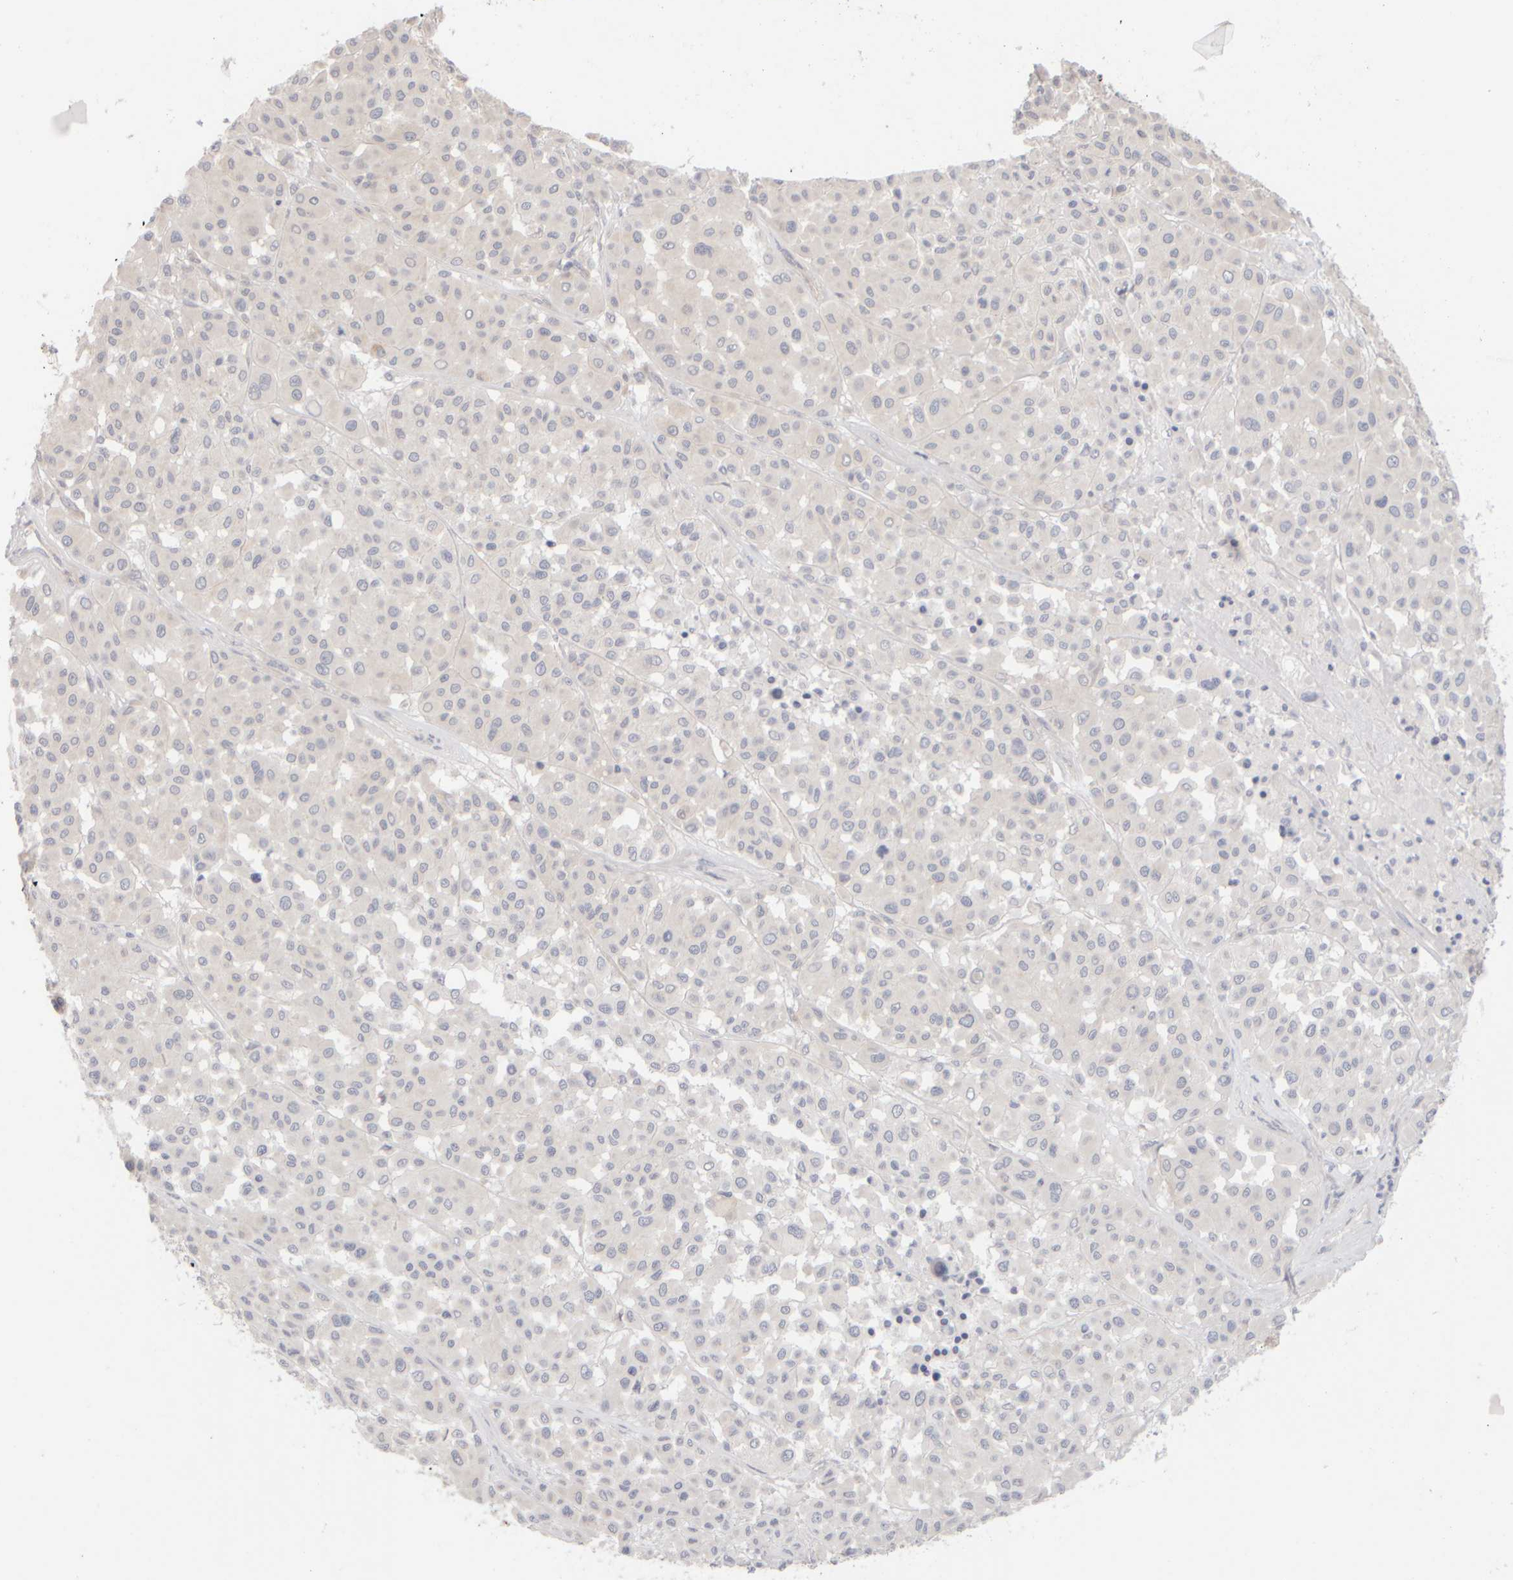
{"staining": {"intensity": "negative", "quantity": "none", "location": "none"}, "tissue": "melanoma", "cell_type": "Tumor cells", "image_type": "cancer", "snomed": [{"axis": "morphology", "description": "Malignant melanoma, Metastatic site"}, {"axis": "topography", "description": "Soft tissue"}], "caption": "Tumor cells are negative for brown protein staining in melanoma.", "gene": "GOPC", "patient": {"sex": "male", "age": 41}}